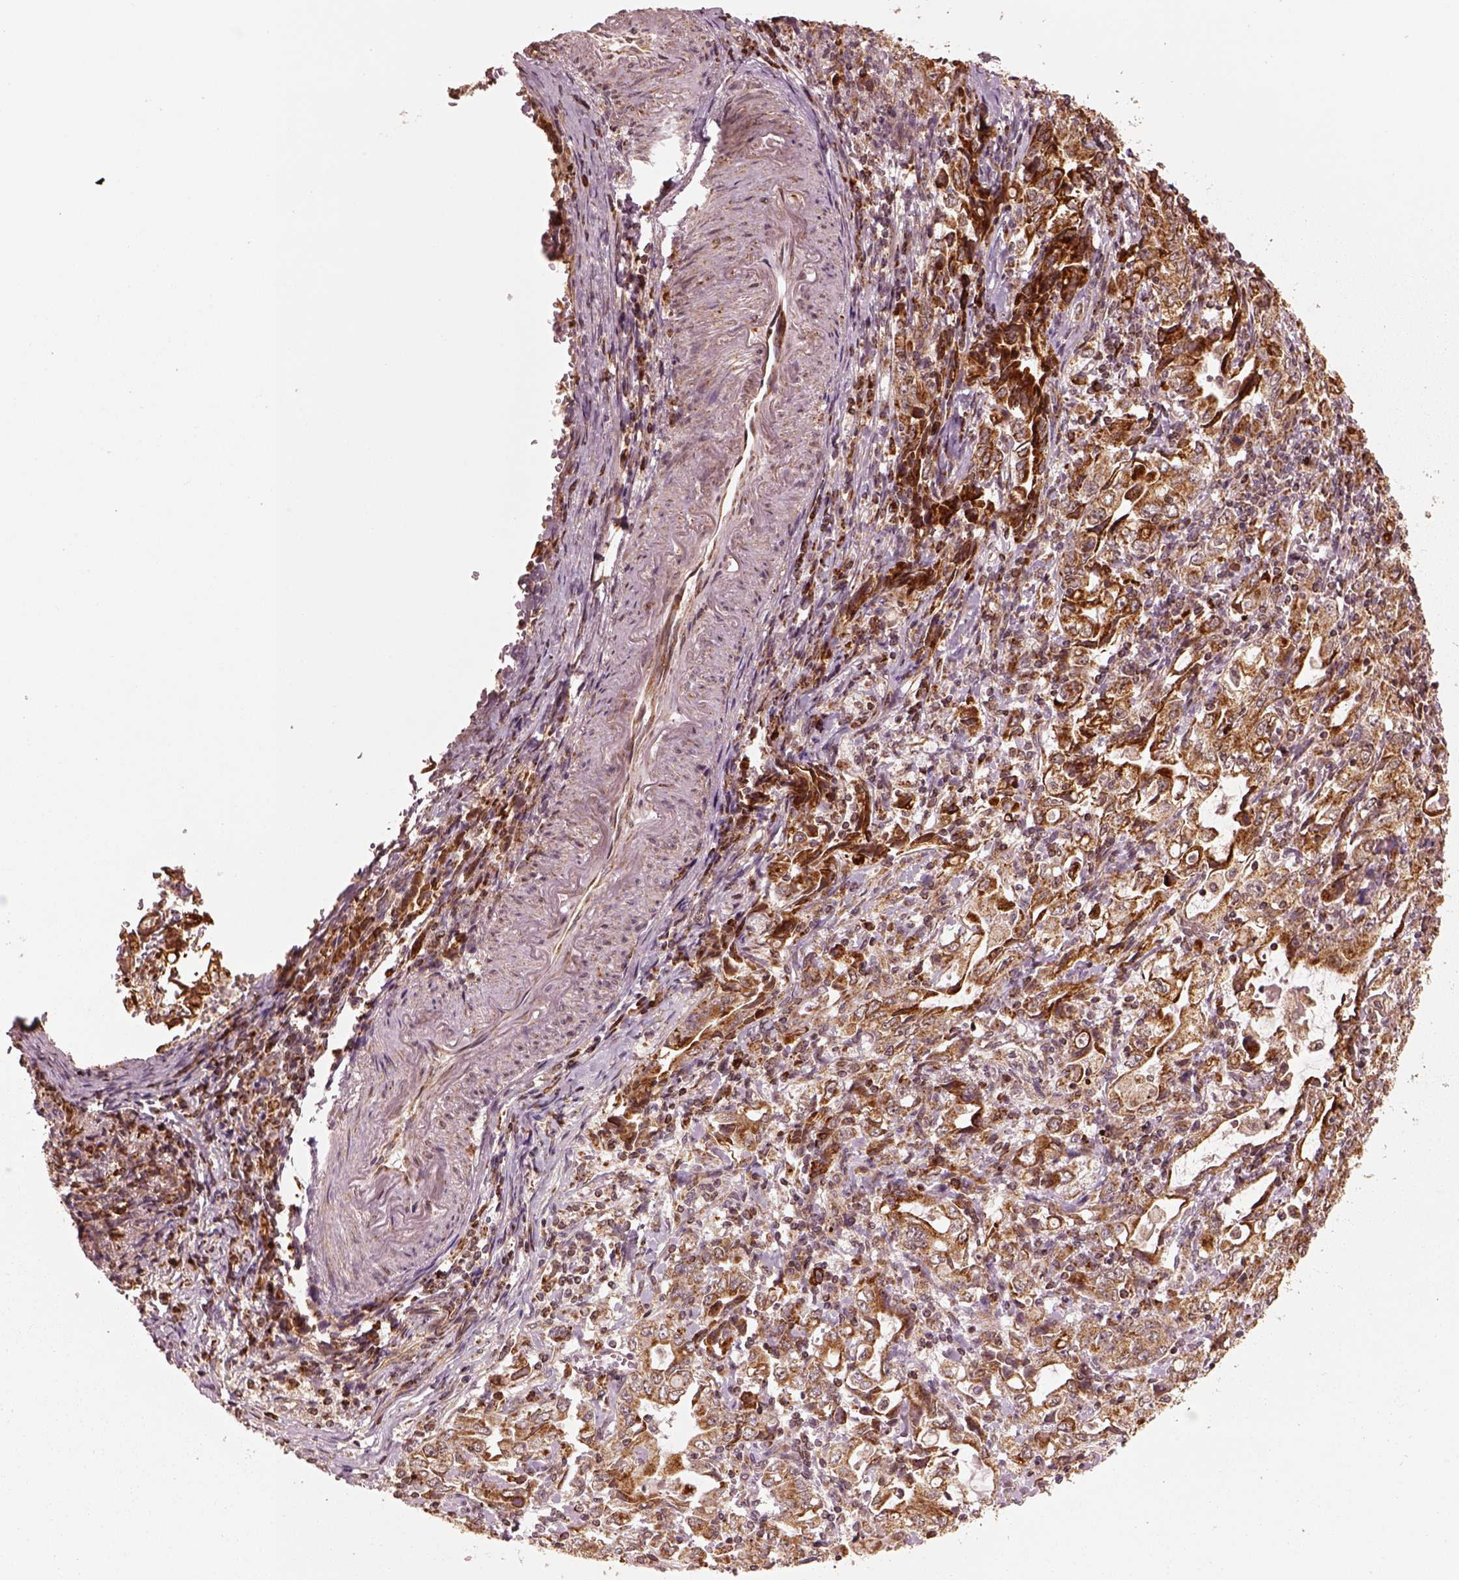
{"staining": {"intensity": "strong", "quantity": ">75%", "location": "cytoplasmic/membranous"}, "tissue": "stomach cancer", "cell_type": "Tumor cells", "image_type": "cancer", "snomed": [{"axis": "morphology", "description": "Adenocarcinoma, NOS"}, {"axis": "topography", "description": "Stomach, lower"}], "caption": "Human stomach adenocarcinoma stained with a brown dye displays strong cytoplasmic/membranous positive staining in approximately >75% of tumor cells.", "gene": "SEL1L3", "patient": {"sex": "female", "age": 72}}